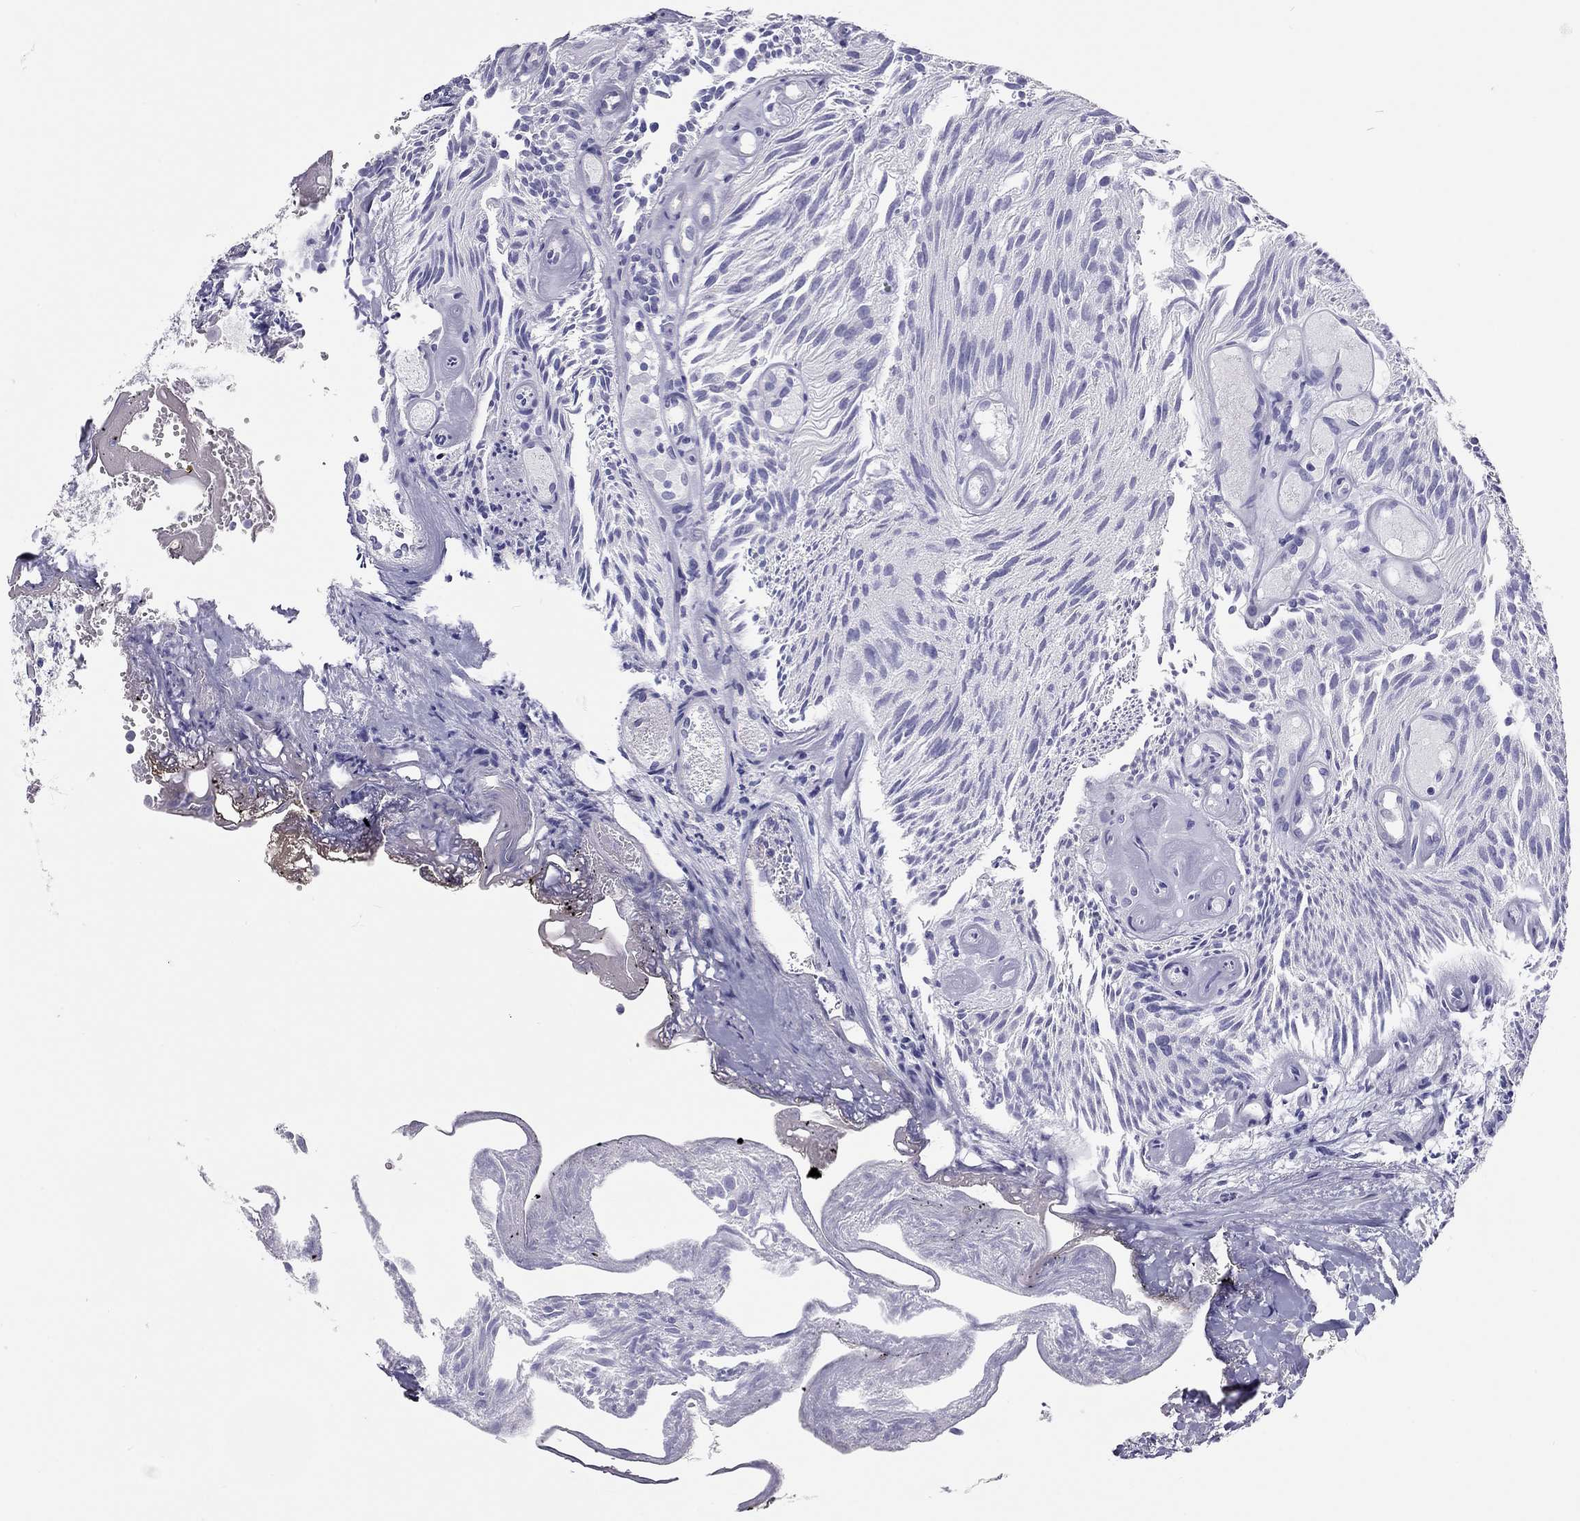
{"staining": {"intensity": "negative", "quantity": "none", "location": "none"}, "tissue": "urothelial cancer", "cell_type": "Tumor cells", "image_type": "cancer", "snomed": [{"axis": "morphology", "description": "Urothelial carcinoma, Low grade"}, {"axis": "topography", "description": "Urinary bladder"}], "caption": "This is a histopathology image of immunohistochemistry staining of urothelial carcinoma (low-grade), which shows no expression in tumor cells.", "gene": "SCARB1", "patient": {"sex": "female", "age": 87}}